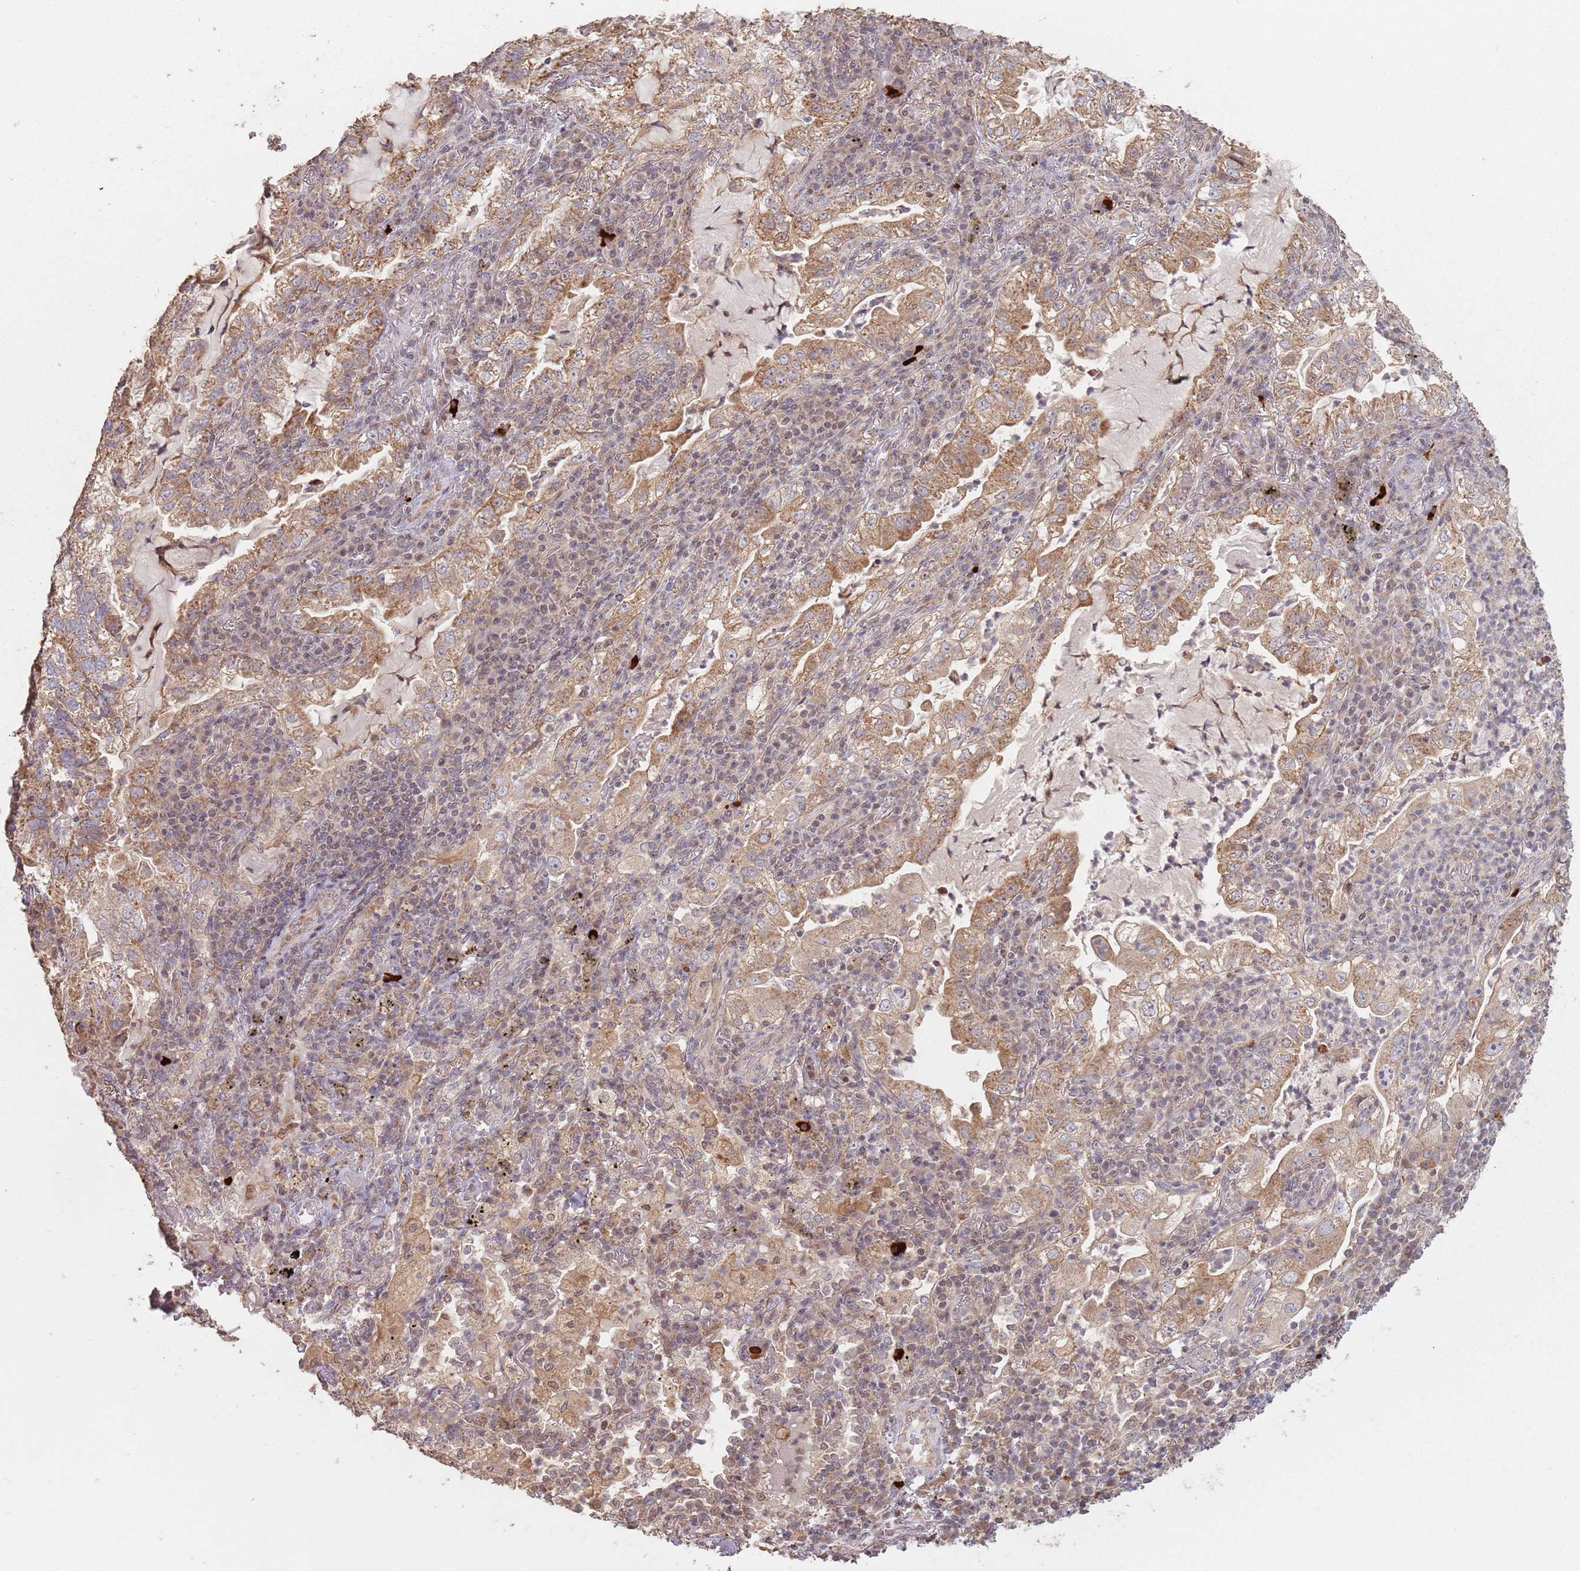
{"staining": {"intensity": "moderate", "quantity": ">75%", "location": "cytoplasmic/membranous"}, "tissue": "lung cancer", "cell_type": "Tumor cells", "image_type": "cancer", "snomed": [{"axis": "morphology", "description": "Adenocarcinoma, NOS"}, {"axis": "topography", "description": "Lung"}], "caption": "Protein staining demonstrates moderate cytoplasmic/membranous expression in about >75% of tumor cells in lung cancer.", "gene": "VPS52", "patient": {"sex": "female", "age": 73}}